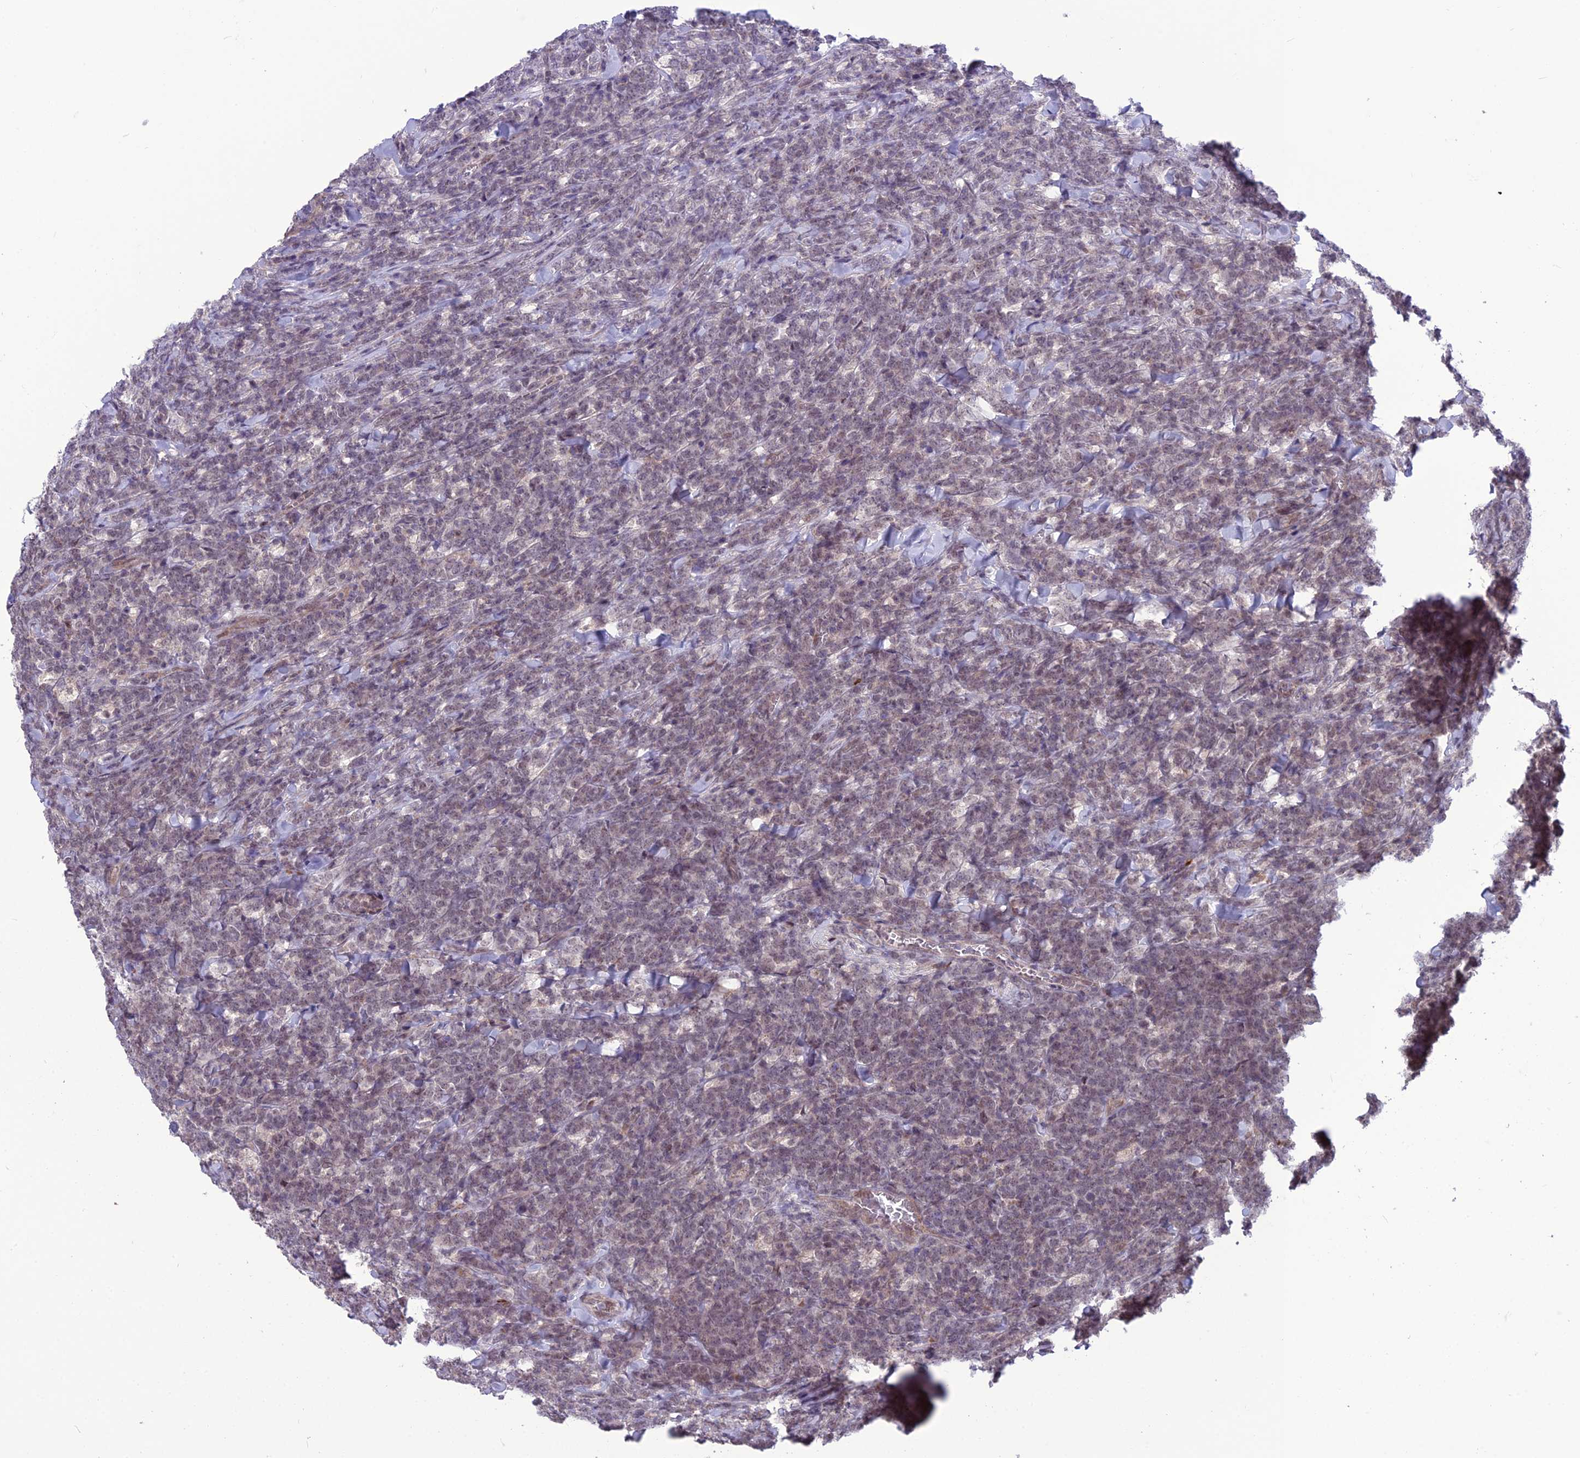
{"staining": {"intensity": "weak", "quantity": "<25%", "location": "nuclear"}, "tissue": "lymphoma", "cell_type": "Tumor cells", "image_type": "cancer", "snomed": [{"axis": "morphology", "description": "Malignant lymphoma, non-Hodgkin's type, High grade"}, {"axis": "topography", "description": "Small intestine"}], "caption": "Tumor cells are negative for brown protein staining in lymphoma.", "gene": "FBRS", "patient": {"sex": "male", "age": 8}}